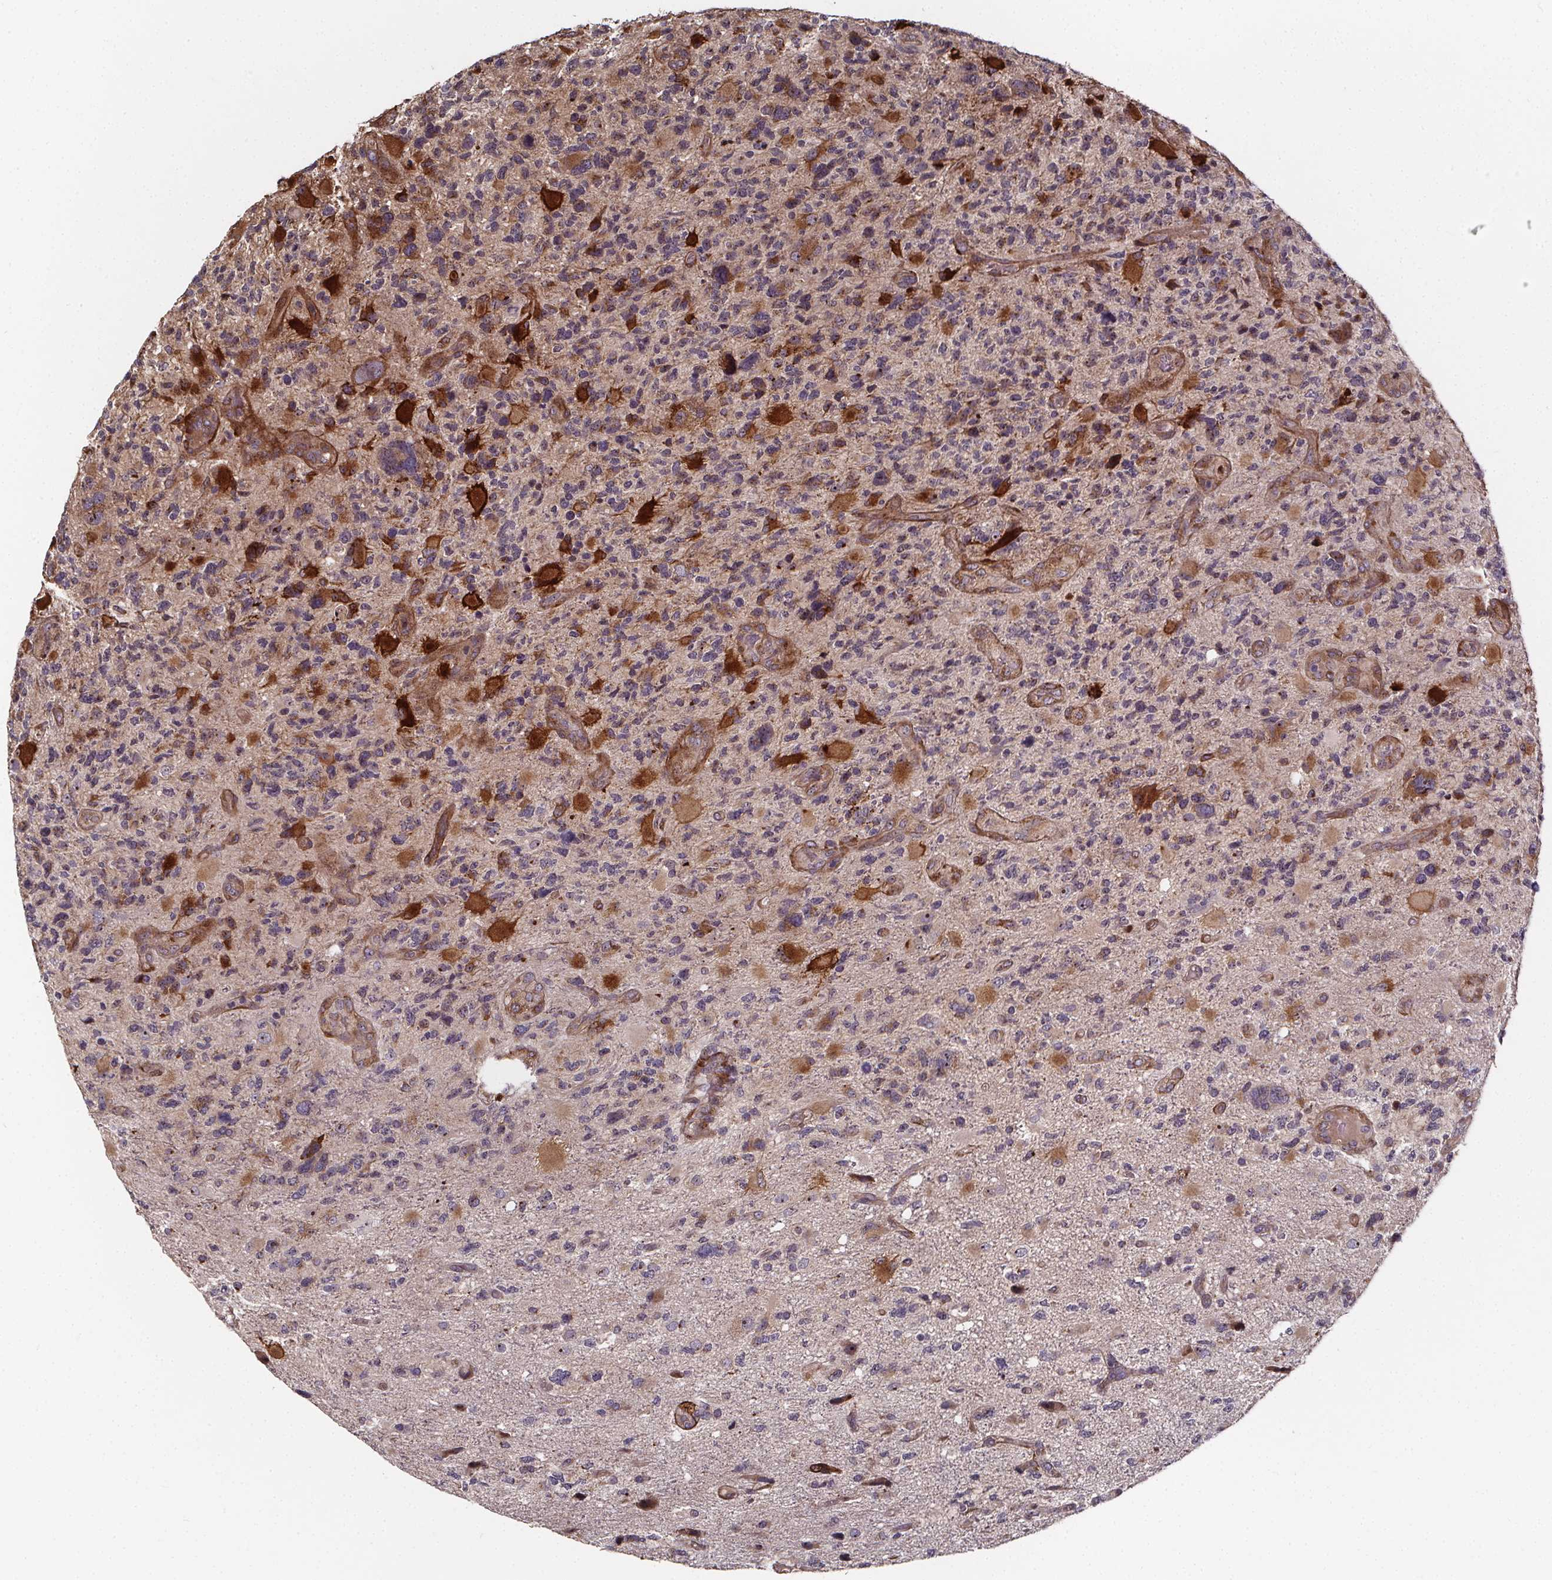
{"staining": {"intensity": "negative", "quantity": "none", "location": "none"}, "tissue": "glioma", "cell_type": "Tumor cells", "image_type": "cancer", "snomed": [{"axis": "morphology", "description": "Glioma, malignant, High grade"}, {"axis": "topography", "description": "Brain"}], "caption": "This is an immunohistochemistry (IHC) photomicrograph of glioma. There is no staining in tumor cells.", "gene": "AEBP1", "patient": {"sex": "female", "age": 71}}